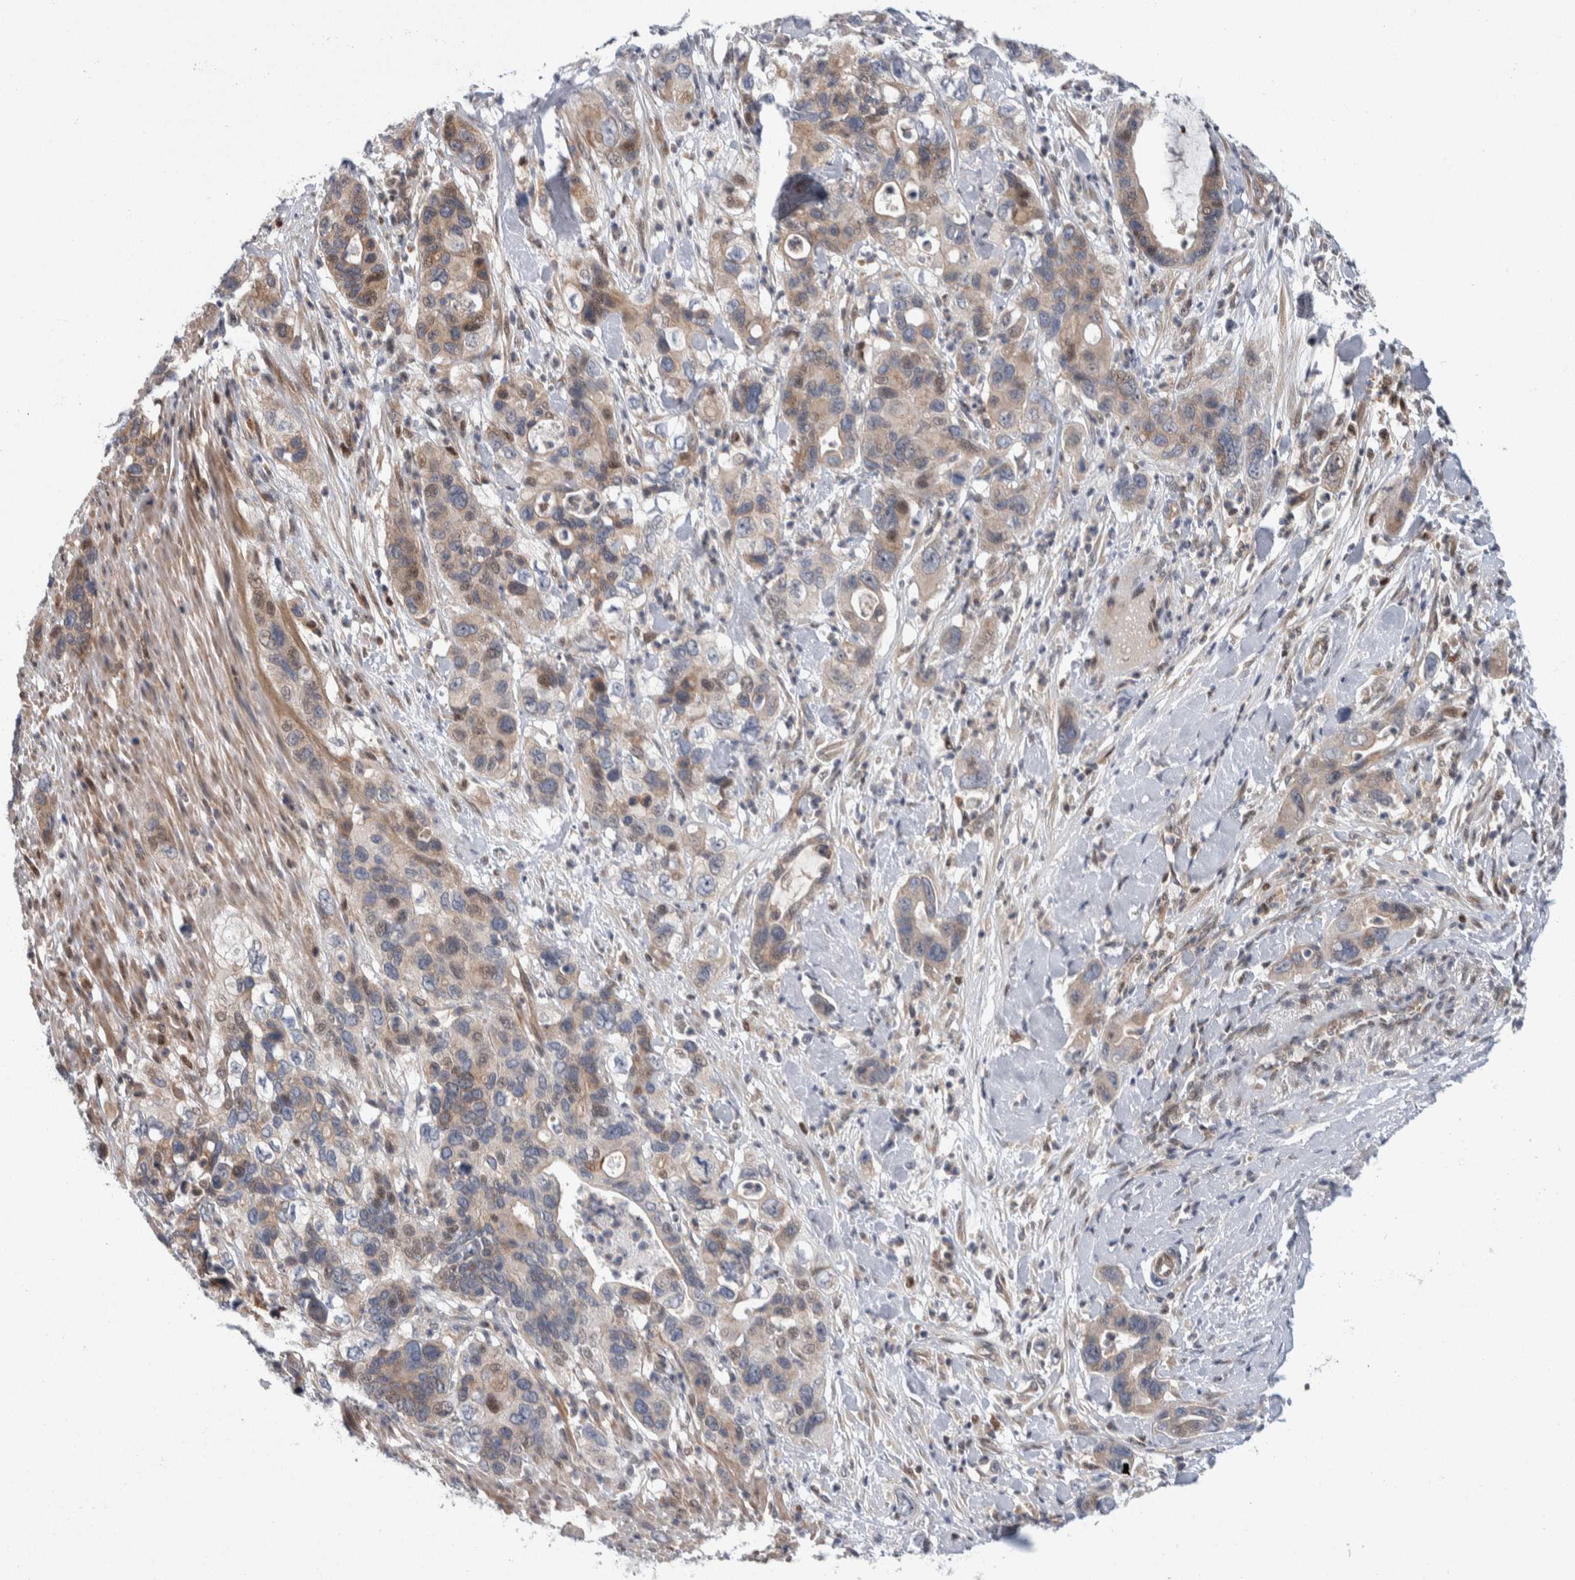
{"staining": {"intensity": "weak", "quantity": "<25%", "location": "cytoplasmic/membranous"}, "tissue": "pancreatic cancer", "cell_type": "Tumor cells", "image_type": "cancer", "snomed": [{"axis": "morphology", "description": "Adenocarcinoma, NOS"}, {"axis": "topography", "description": "Pancreas"}], "caption": "High magnification brightfield microscopy of pancreatic adenocarcinoma stained with DAB (brown) and counterstained with hematoxylin (blue): tumor cells show no significant positivity.", "gene": "PTPA", "patient": {"sex": "female", "age": 71}}